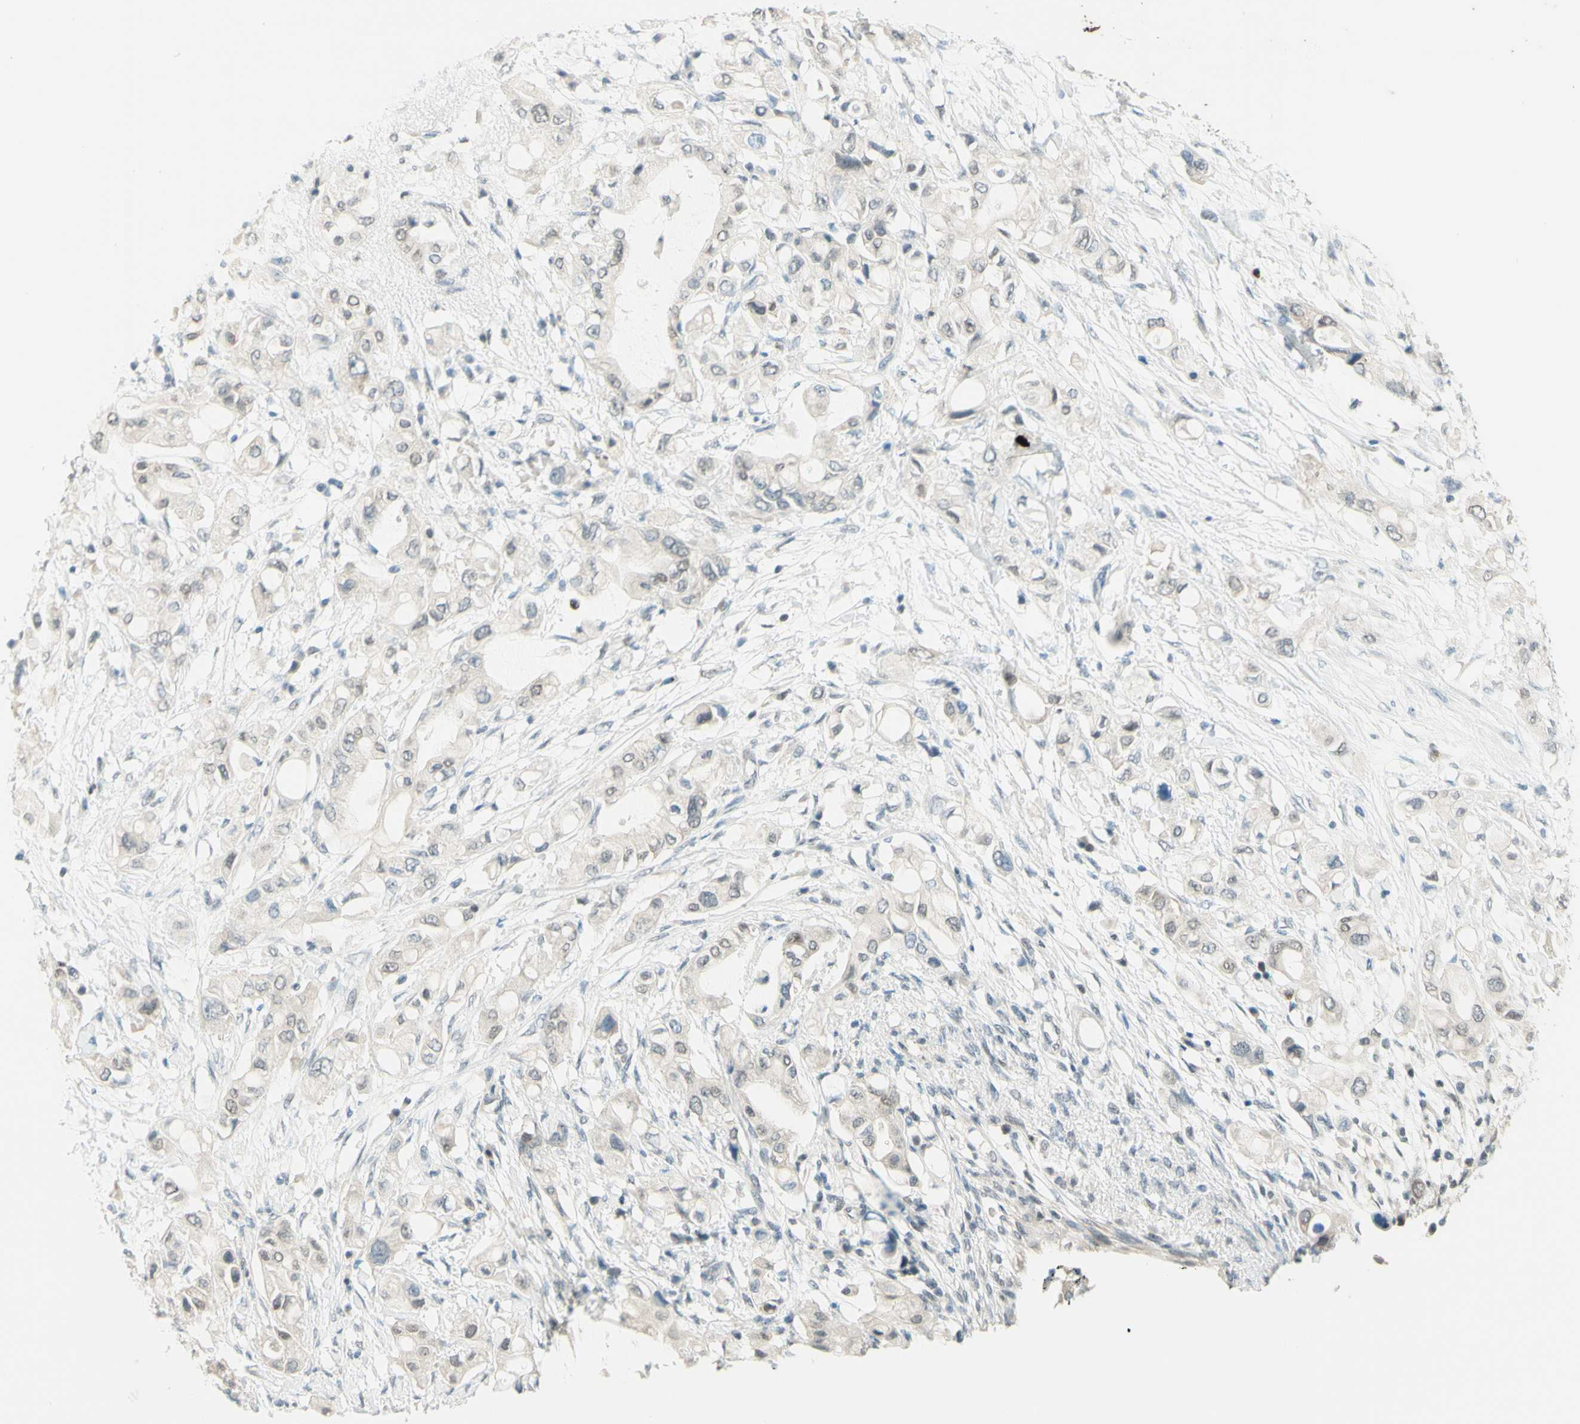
{"staining": {"intensity": "negative", "quantity": "none", "location": "none"}, "tissue": "pancreatic cancer", "cell_type": "Tumor cells", "image_type": "cancer", "snomed": [{"axis": "morphology", "description": "Adenocarcinoma, NOS"}, {"axis": "topography", "description": "Pancreas"}], "caption": "High magnification brightfield microscopy of adenocarcinoma (pancreatic) stained with DAB (3,3'-diaminobenzidine) (brown) and counterstained with hematoxylin (blue): tumor cells show no significant positivity. (Immunohistochemistry (ihc), brightfield microscopy, high magnification).", "gene": "JPH1", "patient": {"sex": "female", "age": 56}}